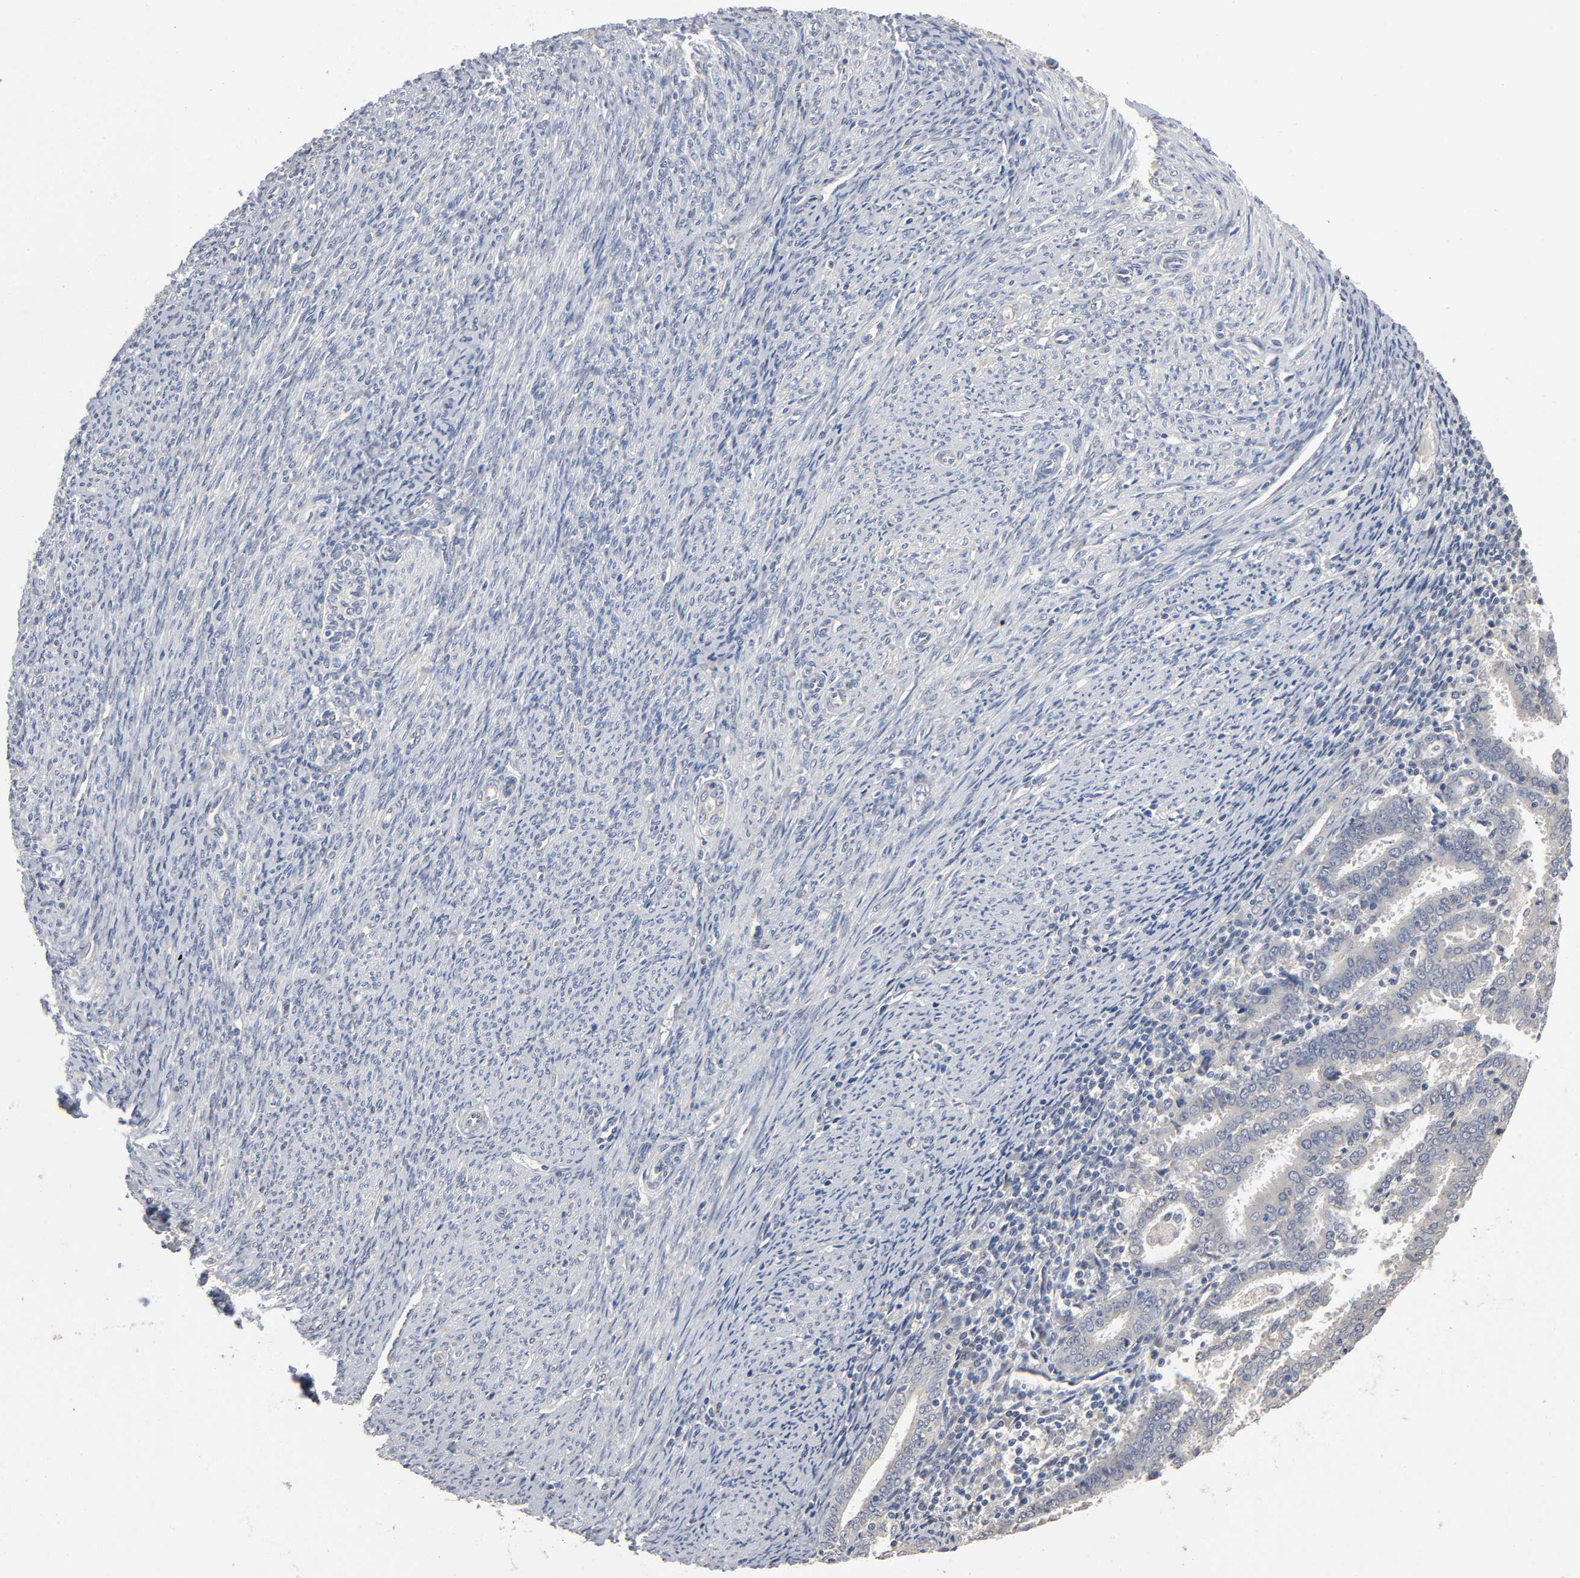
{"staining": {"intensity": "negative", "quantity": "none", "location": "none"}, "tissue": "endometrial cancer", "cell_type": "Tumor cells", "image_type": "cancer", "snomed": [{"axis": "morphology", "description": "Adenocarcinoma, NOS"}, {"axis": "topography", "description": "Uterus"}], "caption": "An immunohistochemistry photomicrograph of endometrial cancer is shown. There is no staining in tumor cells of endometrial cancer.", "gene": "SLC10A2", "patient": {"sex": "female", "age": 83}}